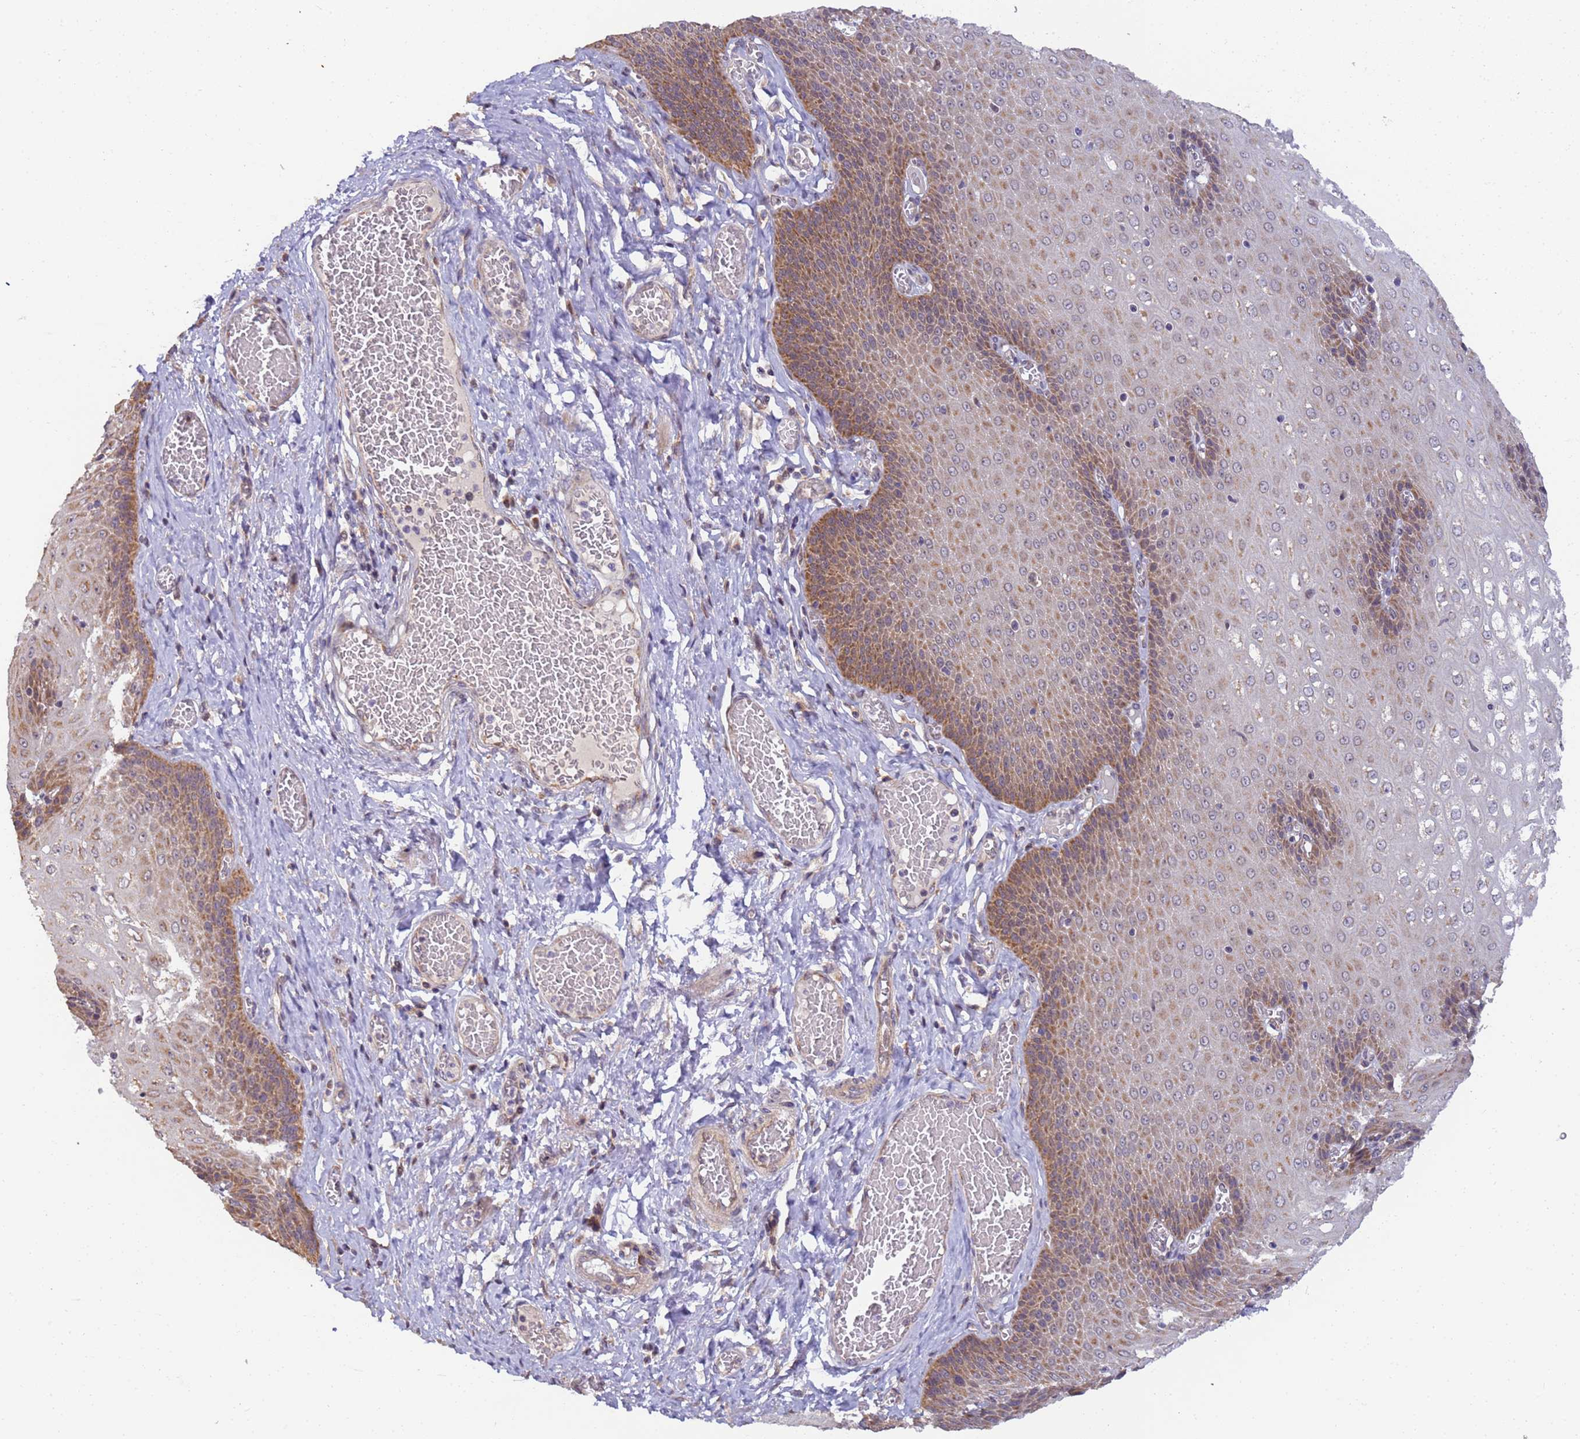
{"staining": {"intensity": "moderate", "quantity": ">75%", "location": "cytoplasmic/membranous"}, "tissue": "esophagus", "cell_type": "Squamous epithelial cells", "image_type": "normal", "snomed": [{"axis": "morphology", "description": "Normal tissue, NOS"}, {"axis": "topography", "description": "Esophagus"}], "caption": "A high-resolution histopathology image shows immunohistochemistry staining of unremarkable esophagus, which exhibits moderate cytoplasmic/membranous expression in about >75% of squamous epithelial cells. Nuclei are stained in blue.", "gene": "RAPGEF3", "patient": {"sex": "male", "age": 60}}